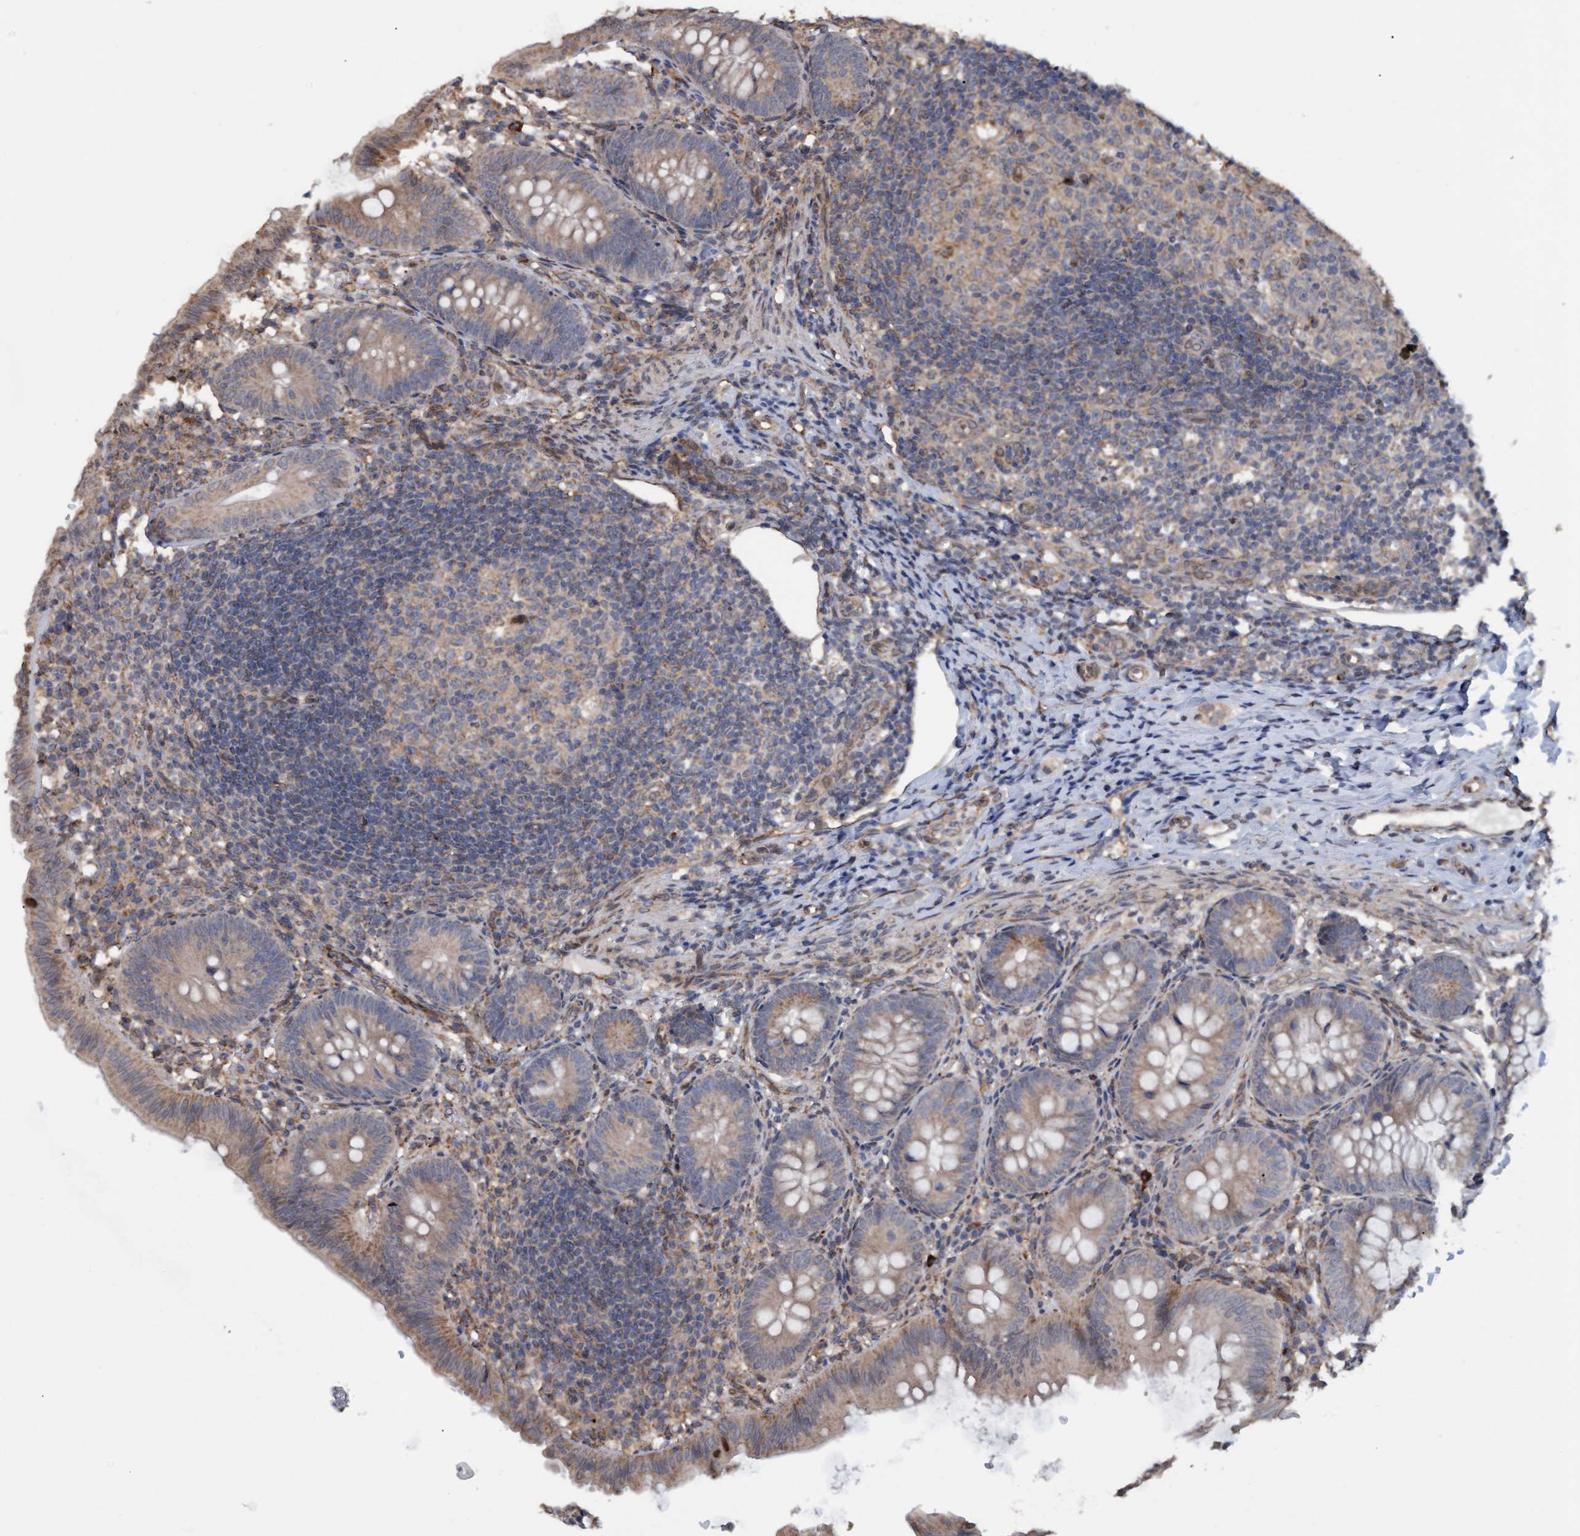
{"staining": {"intensity": "weak", "quantity": ">75%", "location": "cytoplasmic/membranous"}, "tissue": "appendix", "cell_type": "Glandular cells", "image_type": "normal", "snomed": [{"axis": "morphology", "description": "Normal tissue, NOS"}, {"axis": "topography", "description": "Appendix"}], "caption": "DAB immunohistochemical staining of unremarkable human appendix displays weak cytoplasmic/membranous protein positivity in about >75% of glandular cells. (brown staining indicates protein expression, while blue staining denotes nuclei).", "gene": "MGLL", "patient": {"sex": "male", "age": 1}}